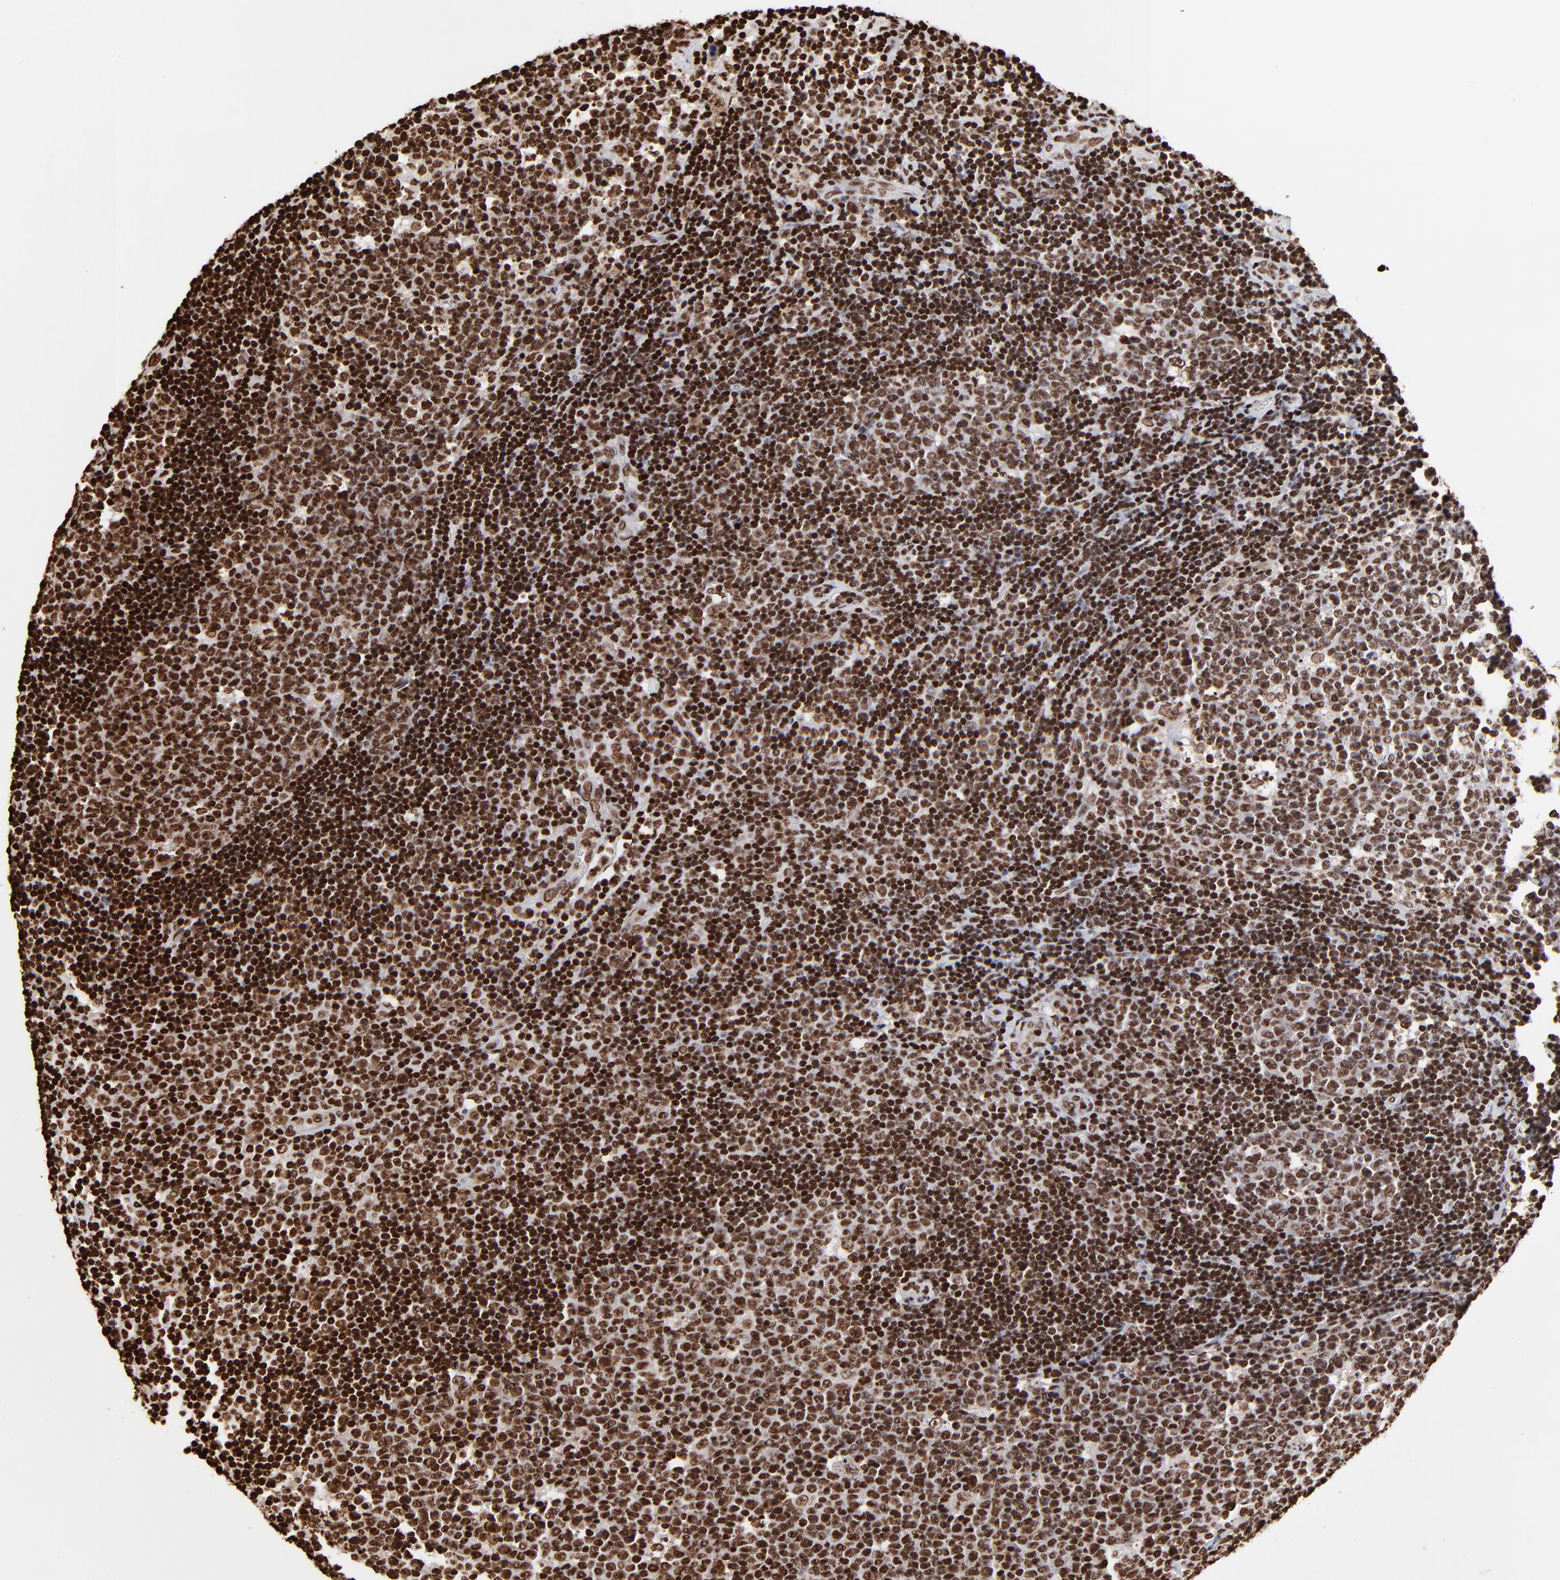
{"staining": {"intensity": "strong", "quantity": ">75%", "location": "nuclear"}, "tissue": "lymph node", "cell_type": "Germinal center cells", "image_type": "normal", "snomed": [{"axis": "morphology", "description": "Normal tissue, NOS"}, {"axis": "topography", "description": "Lymph node"}, {"axis": "topography", "description": "Salivary gland"}], "caption": "Immunohistochemical staining of unremarkable lymph node reveals >75% levels of strong nuclear protein staining in approximately >75% of germinal center cells.", "gene": "ZNF544", "patient": {"sex": "male", "age": 8}}